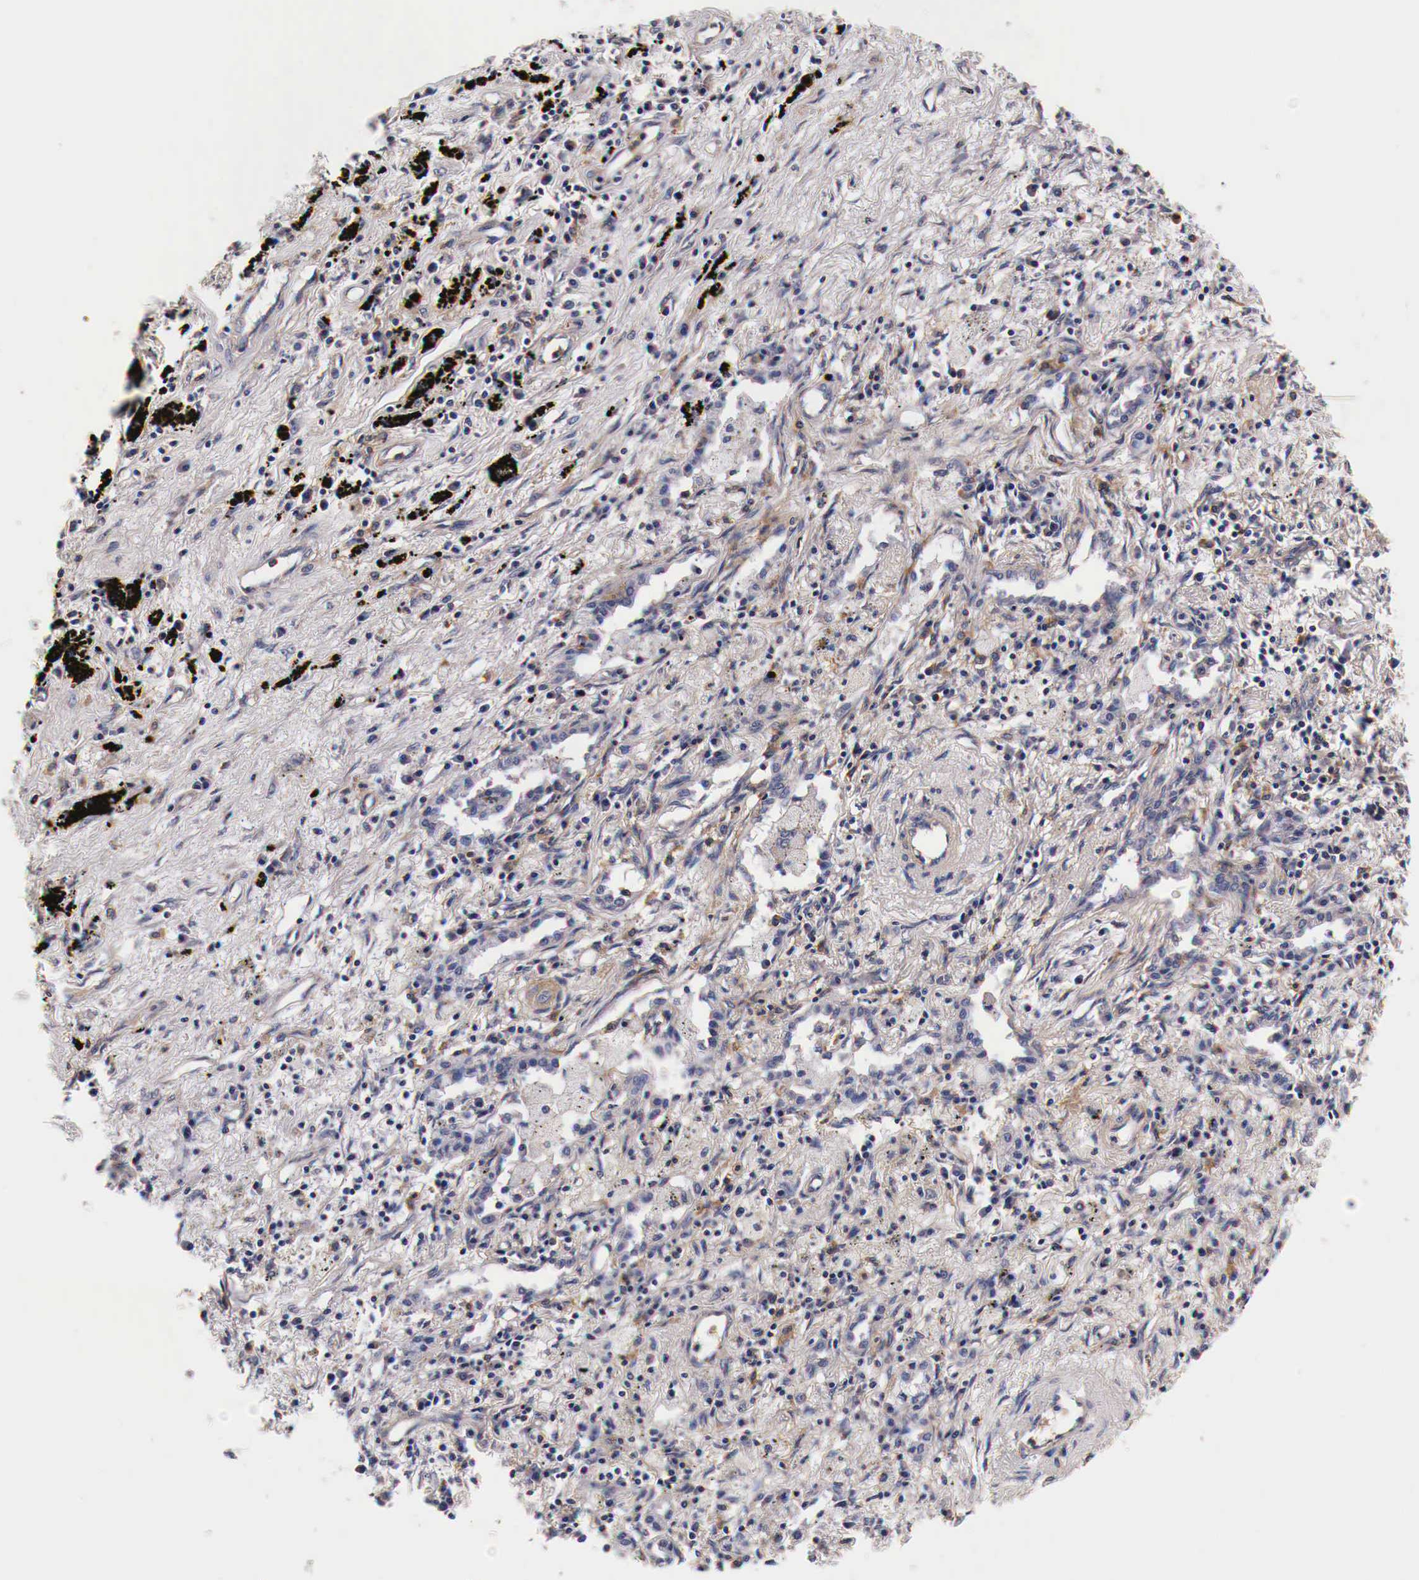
{"staining": {"intensity": "negative", "quantity": "none", "location": "none"}, "tissue": "lung cancer", "cell_type": "Tumor cells", "image_type": "cancer", "snomed": [{"axis": "morphology", "description": "Adenocarcinoma, NOS"}, {"axis": "topography", "description": "Lung"}], "caption": "DAB (3,3'-diaminobenzidine) immunohistochemical staining of human adenocarcinoma (lung) shows no significant positivity in tumor cells. Brightfield microscopy of immunohistochemistry (IHC) stained with DAB (3,3'-diaminobenzidine) (brown) and hematoxylin (blue), captured at high magnification.", "gene": "RP2", "patient": {"sex": "male", "age": 60}}